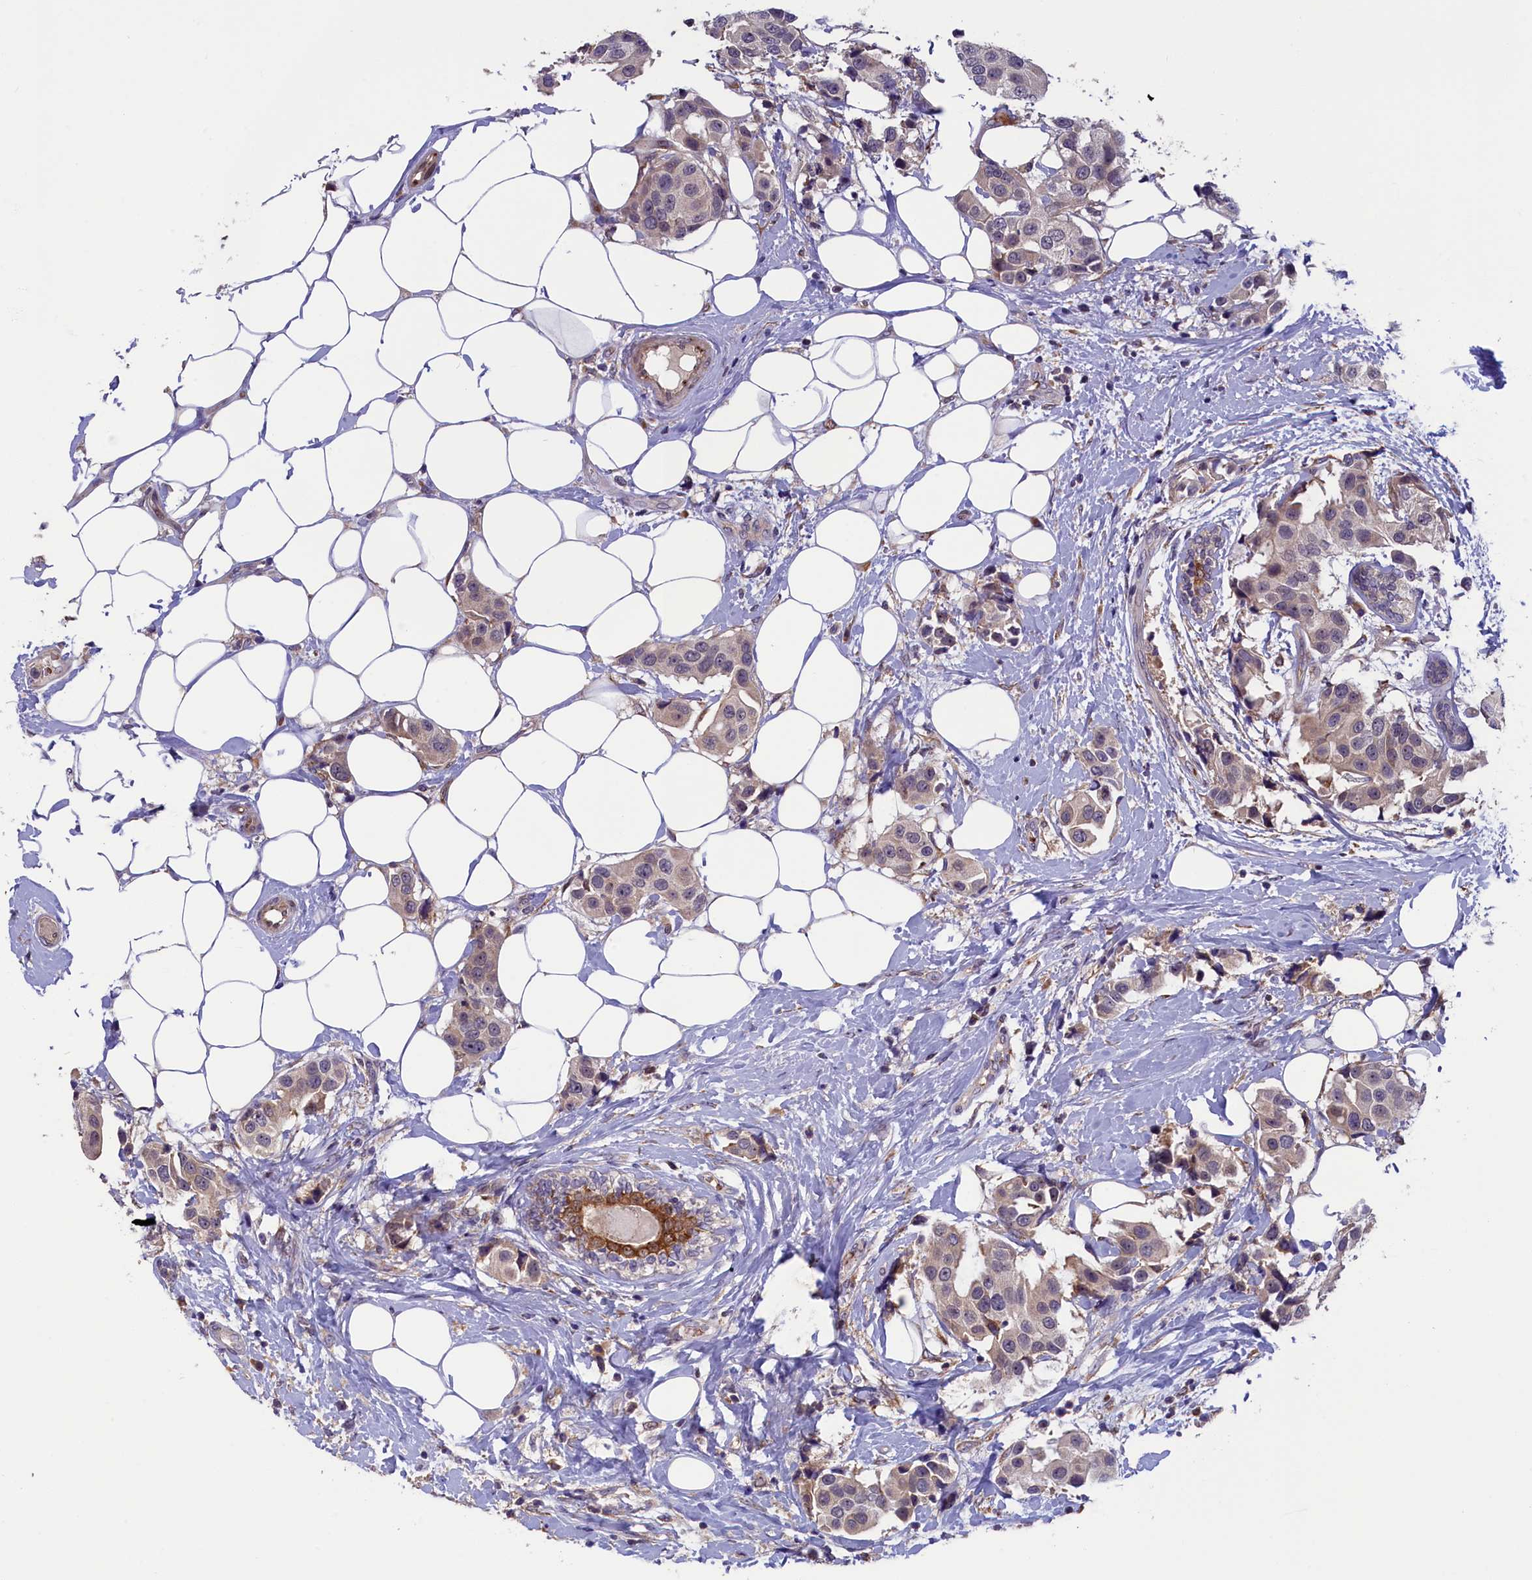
{"staining": {"intensity": "weak", "quantity": "25%-75%", "location": "cytoplasmic/membranous"}, "tissue": "breast cancer", "cell_type": "Tumor cells", "image_type": "cancer", "snomed": [{"axis": "morphology", "description": "Normal tissue, NOS"}, {"axis": "morphology", "description": "Duct carcinoma"}, {"axis": "topography", "description": "Breast"}], "caption": "Immunohistochemistry (IHC) (DAB) staining of human breast cancer (intraductal carcinoma) displays weak cytoplasmic/membranous protein expression in approximately 25%-75% of tumor cells.", "gene": "CCDC9B", "patient": {"sex": "female", "age": 39}}